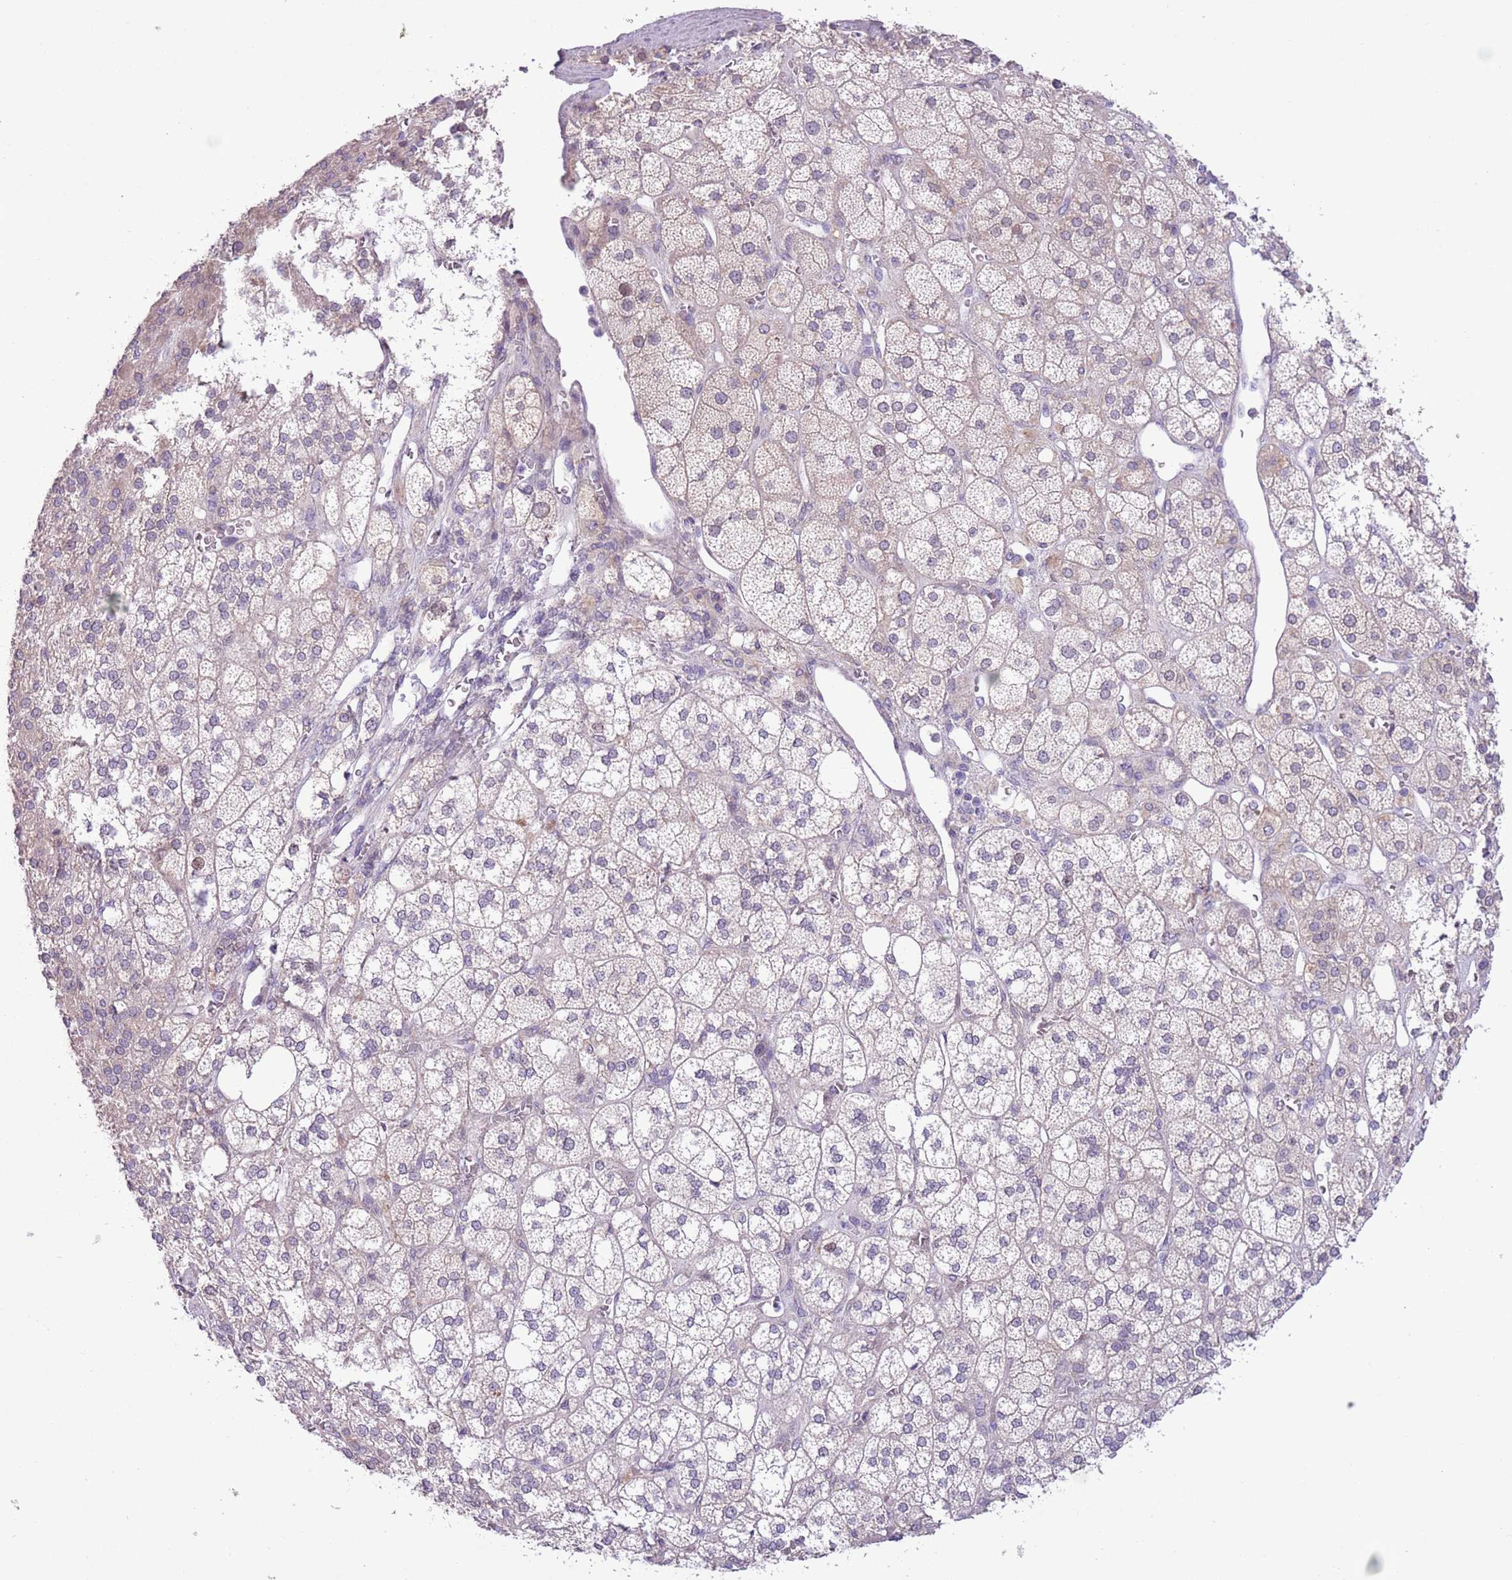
{"staining": {"intensity": "weak", "quantity": "25%-75%", "location": "cytoplasmic/membranous,nuclear"}, "tissue": "adrenal gland", "cell_type": "Glandular cells", "image_type": "normal", "snomed": [{"axis": "morphology", "description": "Normal tissue, NOS"}, {"axis": "topography", "description": "Adrenal gland"}], "caption": "Immunohistochemistry (IHC) image of unremarkable adrenal gland: human adrenal gland stained using immunohistochemistry displays low levels of weak protein expression localized specifically in the cytoplasmic/membranous,nuclear of glandular cells, appearing as a cytoplasmic/membranous,nuclear brown color.", "gene": "CCND2", "patient": {"sex": "male", "age": 61}}